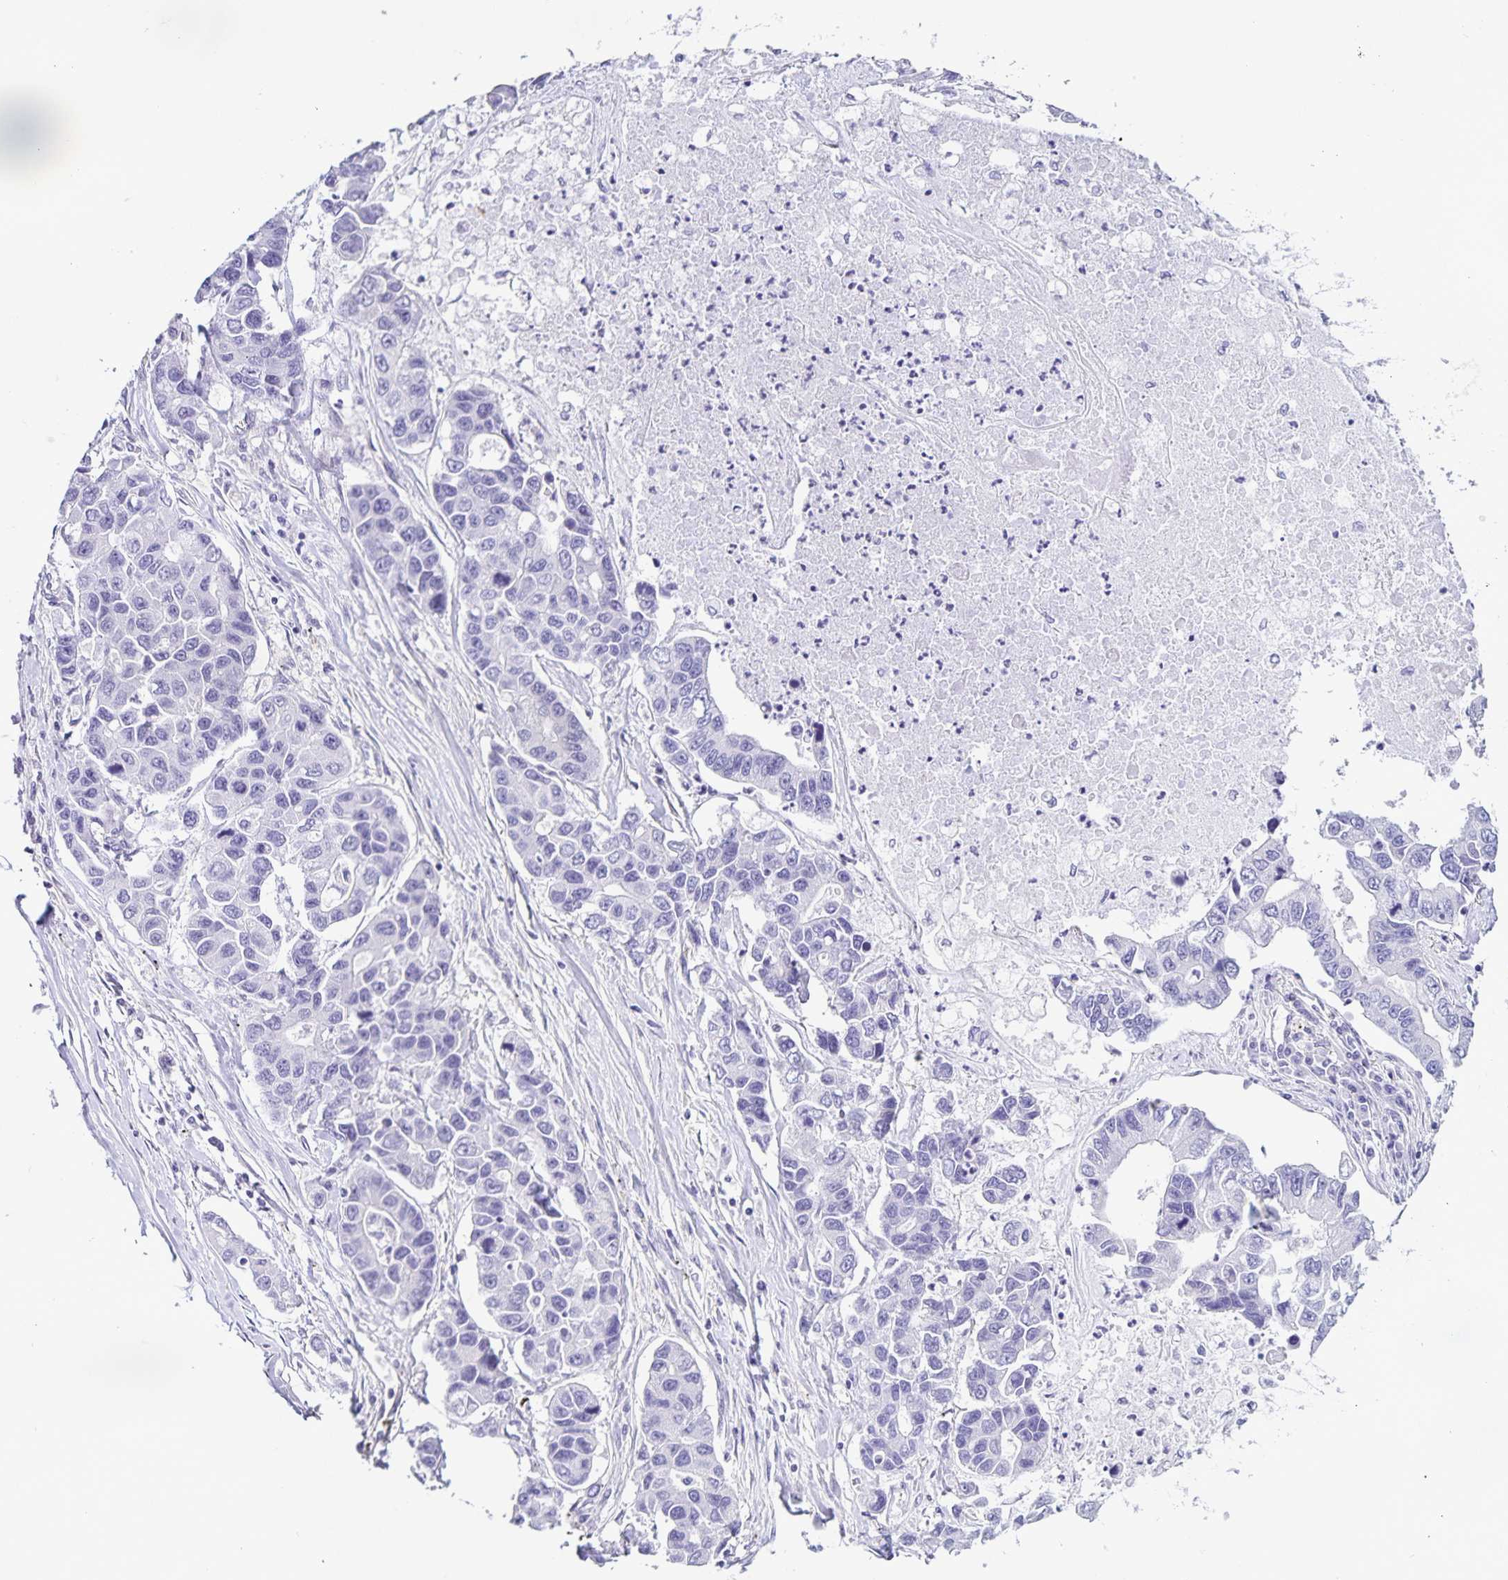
{"staining": {"intensity": "negative", "quantity": "none", "location": "none"}, "tissue": "lung cancer", "cell_type": "Tumor cells", "image_type": "cancer", "snomed": [{"axis": "morphology", "description": "Adenocarcinoma, NOS"}, {"axis": "topography", "description": "Bronchus"}, {"axis": "topography", "description": "Lung"}], "caption": "Immunohistochemical staining of lung cancer (adenocarcinoma) demonstrates no significant staining in tumor cells. (DAB (3,3'-diaminobenzidine) immunohistochemistry visualized using brightfield microscopy, high magnification).", "gene": "BOLL", "patient": {"sex": "female", "age": 51}}